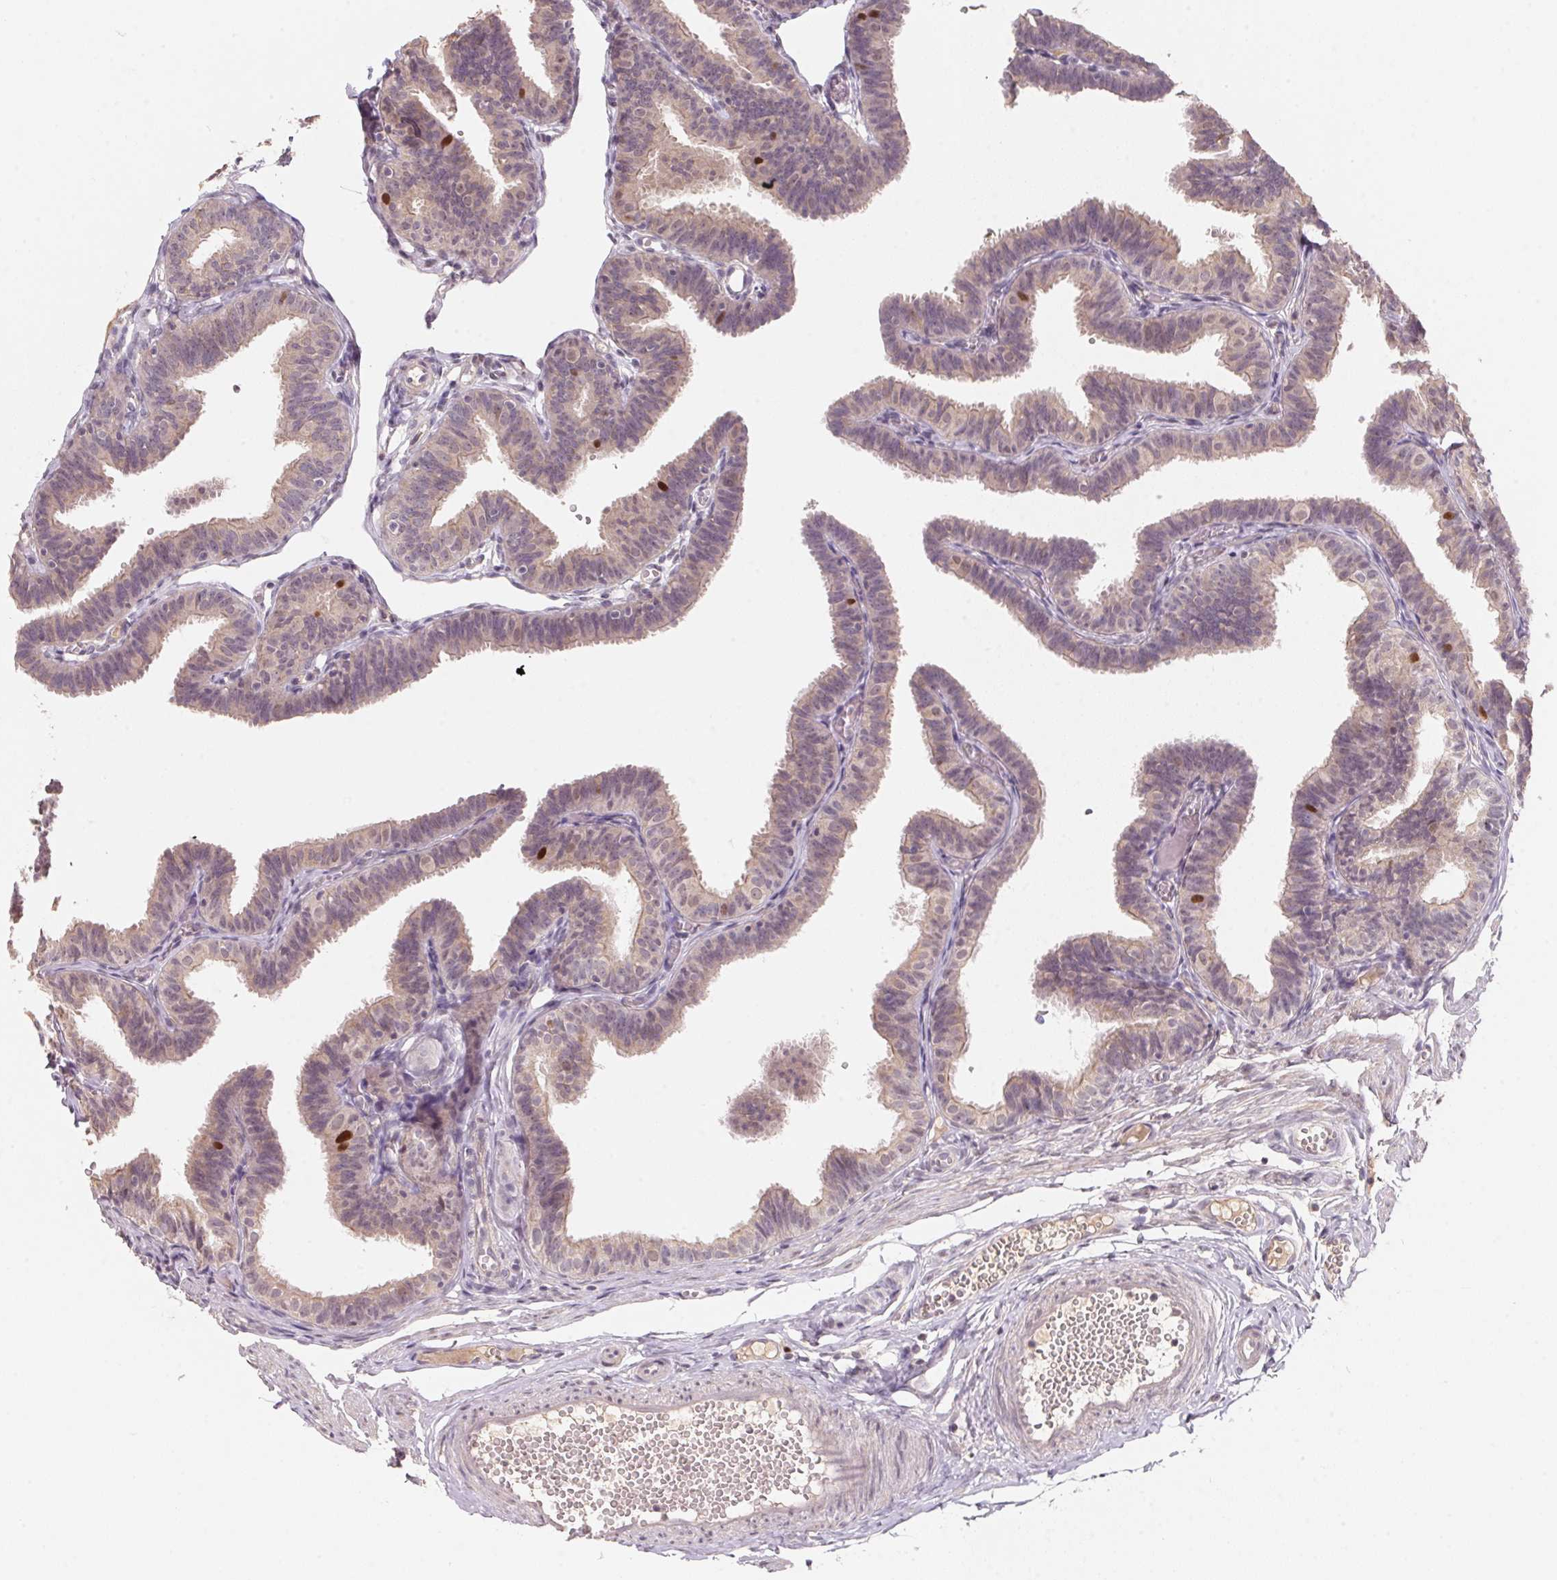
{"staining": {"intensity": "weak", "quantity": "<25%", "location": "cytoplasmic/membranous"}, "tissue": "fallopian tube", "cell_type": "Glandular cells", "image_type": "normal", "snomed": [{"axis": "morphology", "description": "Normal tissue, NOS"}, {"axis": "topography", "description": "Fallopian tube"}], "caption": "Human fallopian tube stained for a protein using immunohistochemistry (IHC) displays no positivity in glandular cells.", "gene": "KIFC1", "patient": {"sex": "female", "age": 25}}